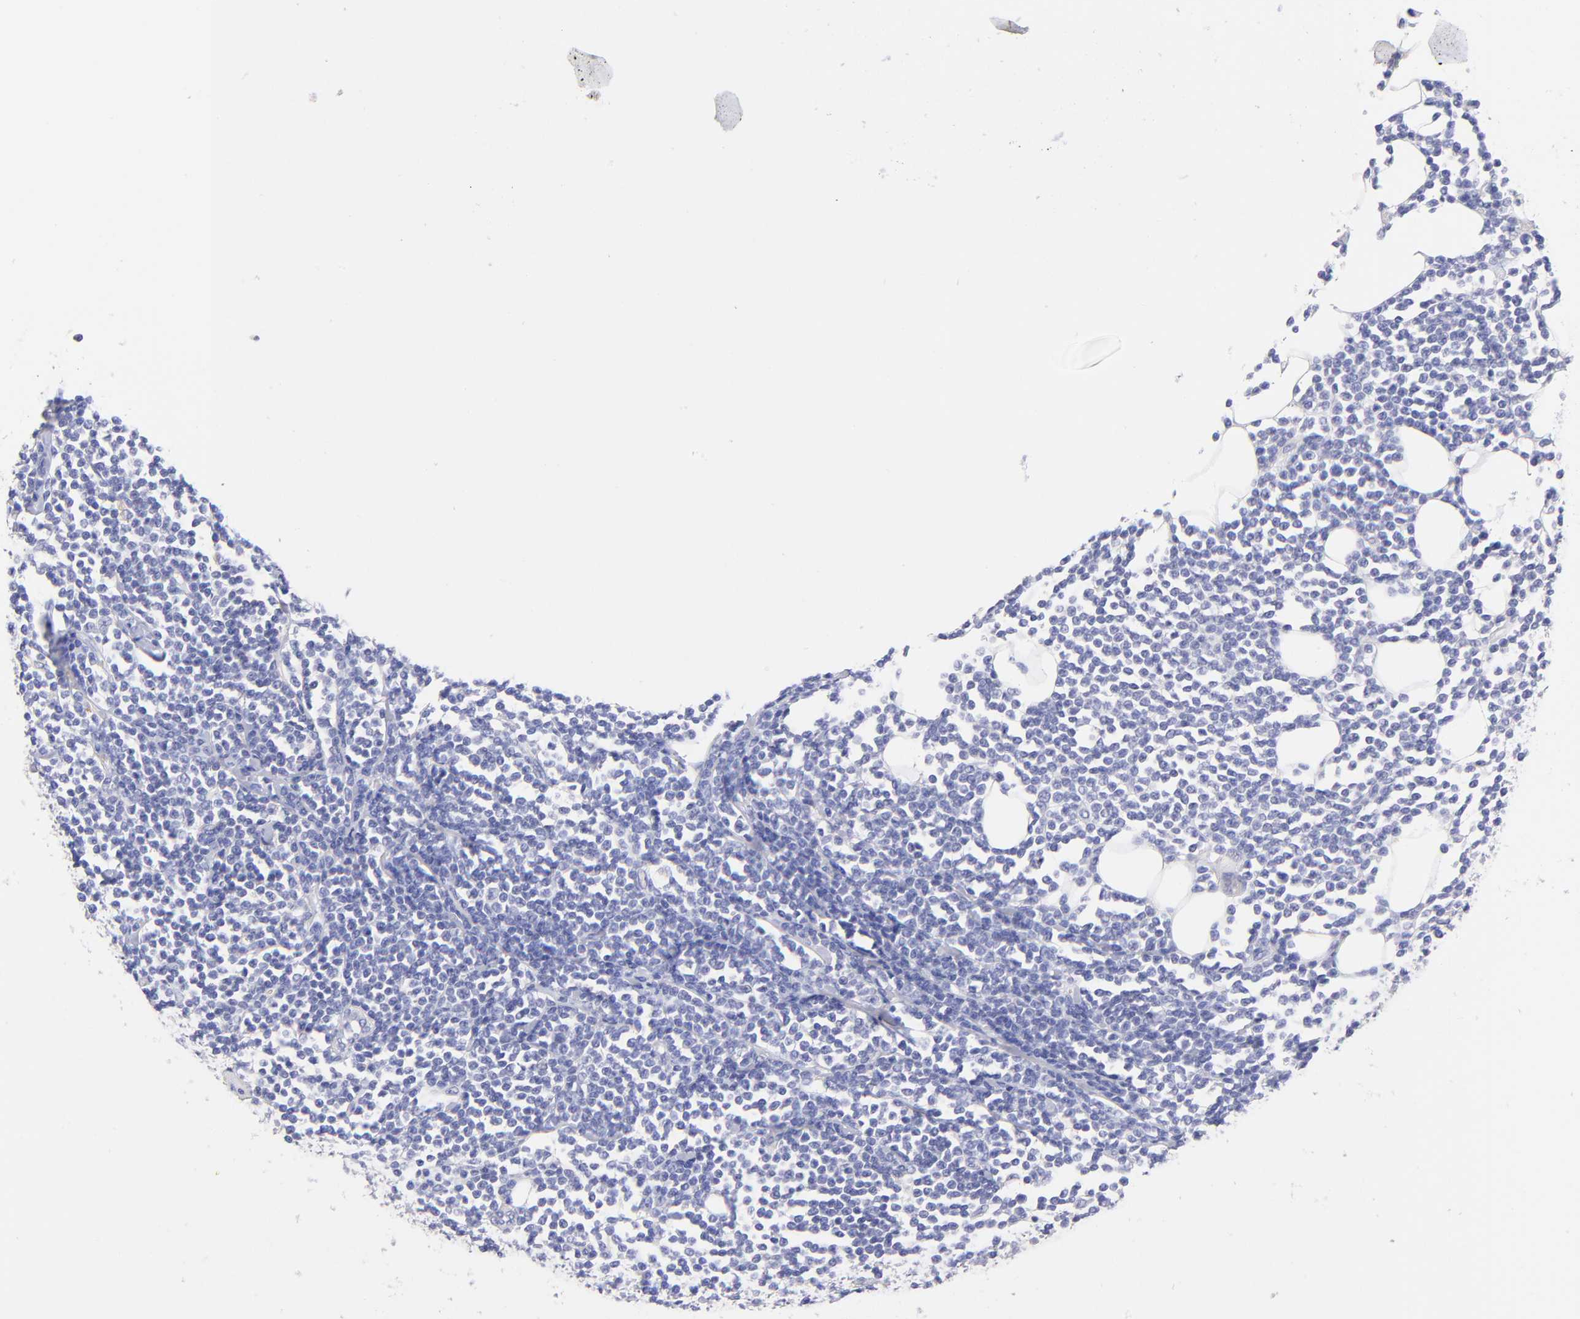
{"staining": {"intensity": "negative", "quantity": "none", "location": "none"}, "tissue": "lymphoma", "cell_type": "Tumor cells", "image_type": "cancer", "snomed": [{"axis": "morphology", "description": "Malignant lymphoma, non-Hodgkin's type, Low grade"}, {"axis": "topography", "description": "Soft tissue"}], "caption": "Immunohistochemical staining of human lymphoma shows no significant staining in tumor cells. The staining was performed using DAB to visualize the protein expression in brown, while the nuclei were stained in blue with hematoxylin (Magnification: 20x).", "gene": "RAB3B", "patient": {"sex": "male", "age": 92}}